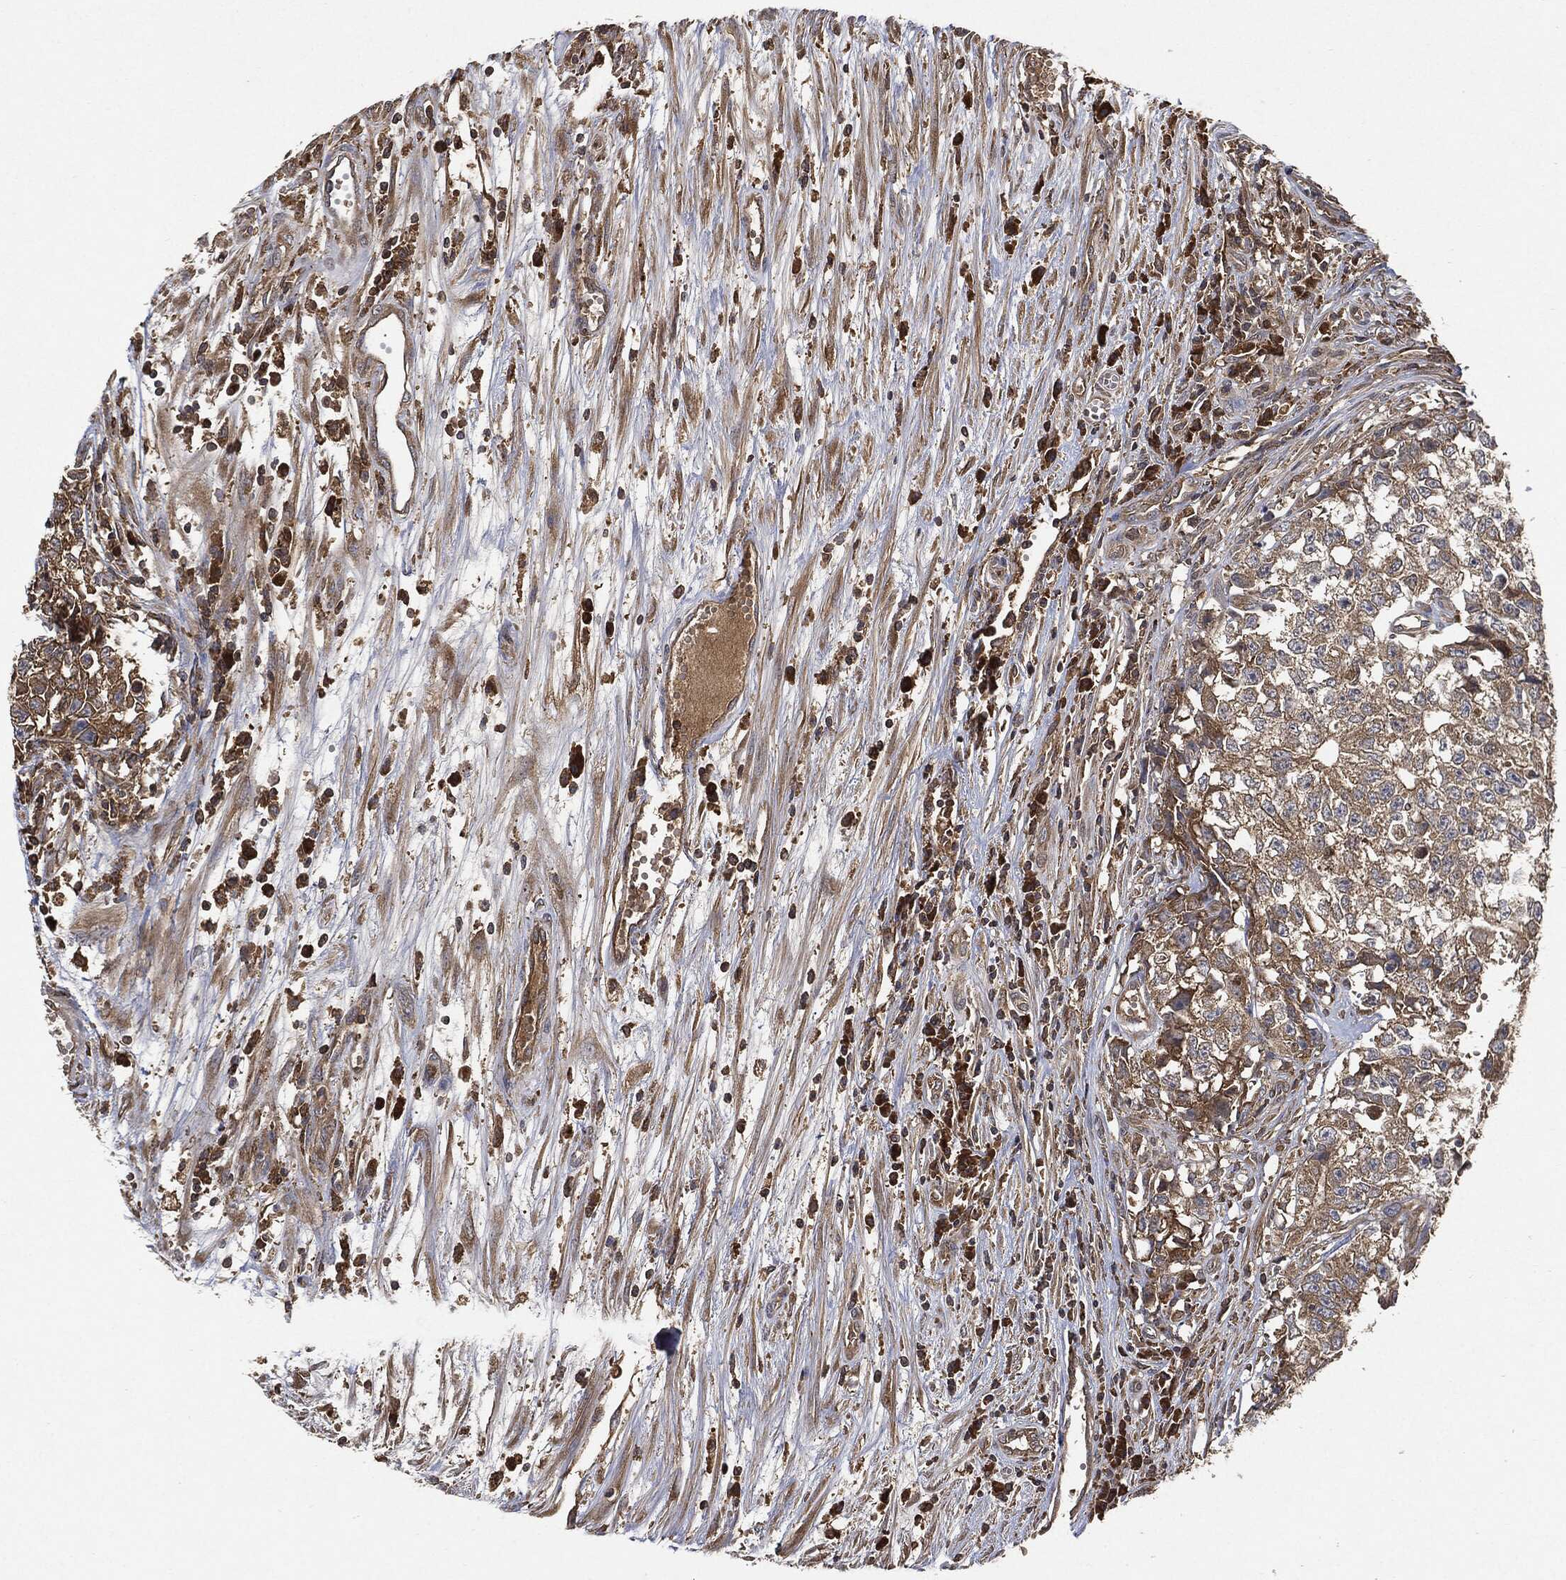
{"staining": {"intensity": "weak", "quantity": ">75%", "location": "cytoplasmic/membranous"}, "tissue": "testis cancer", "cell_type": "Tumor cells", "image_type": "cancer", "snomed": [{"axis": "morphology", "description": "Seminoma, NOS"}, {"axis": "morphology", "description": "Carcinoma, Embryonal, NOS"}, {"axis": "topography", "description": "Testis"}], "caption": "Approximately >75% of tumor cells in testis cancer (seminoma) exhibit weak cytoplasmic/membranous protein expression as visualized by brown immunohistochemical staining.", "gene": "BRAF", "patient": {"sex": "male", "age": 22}}